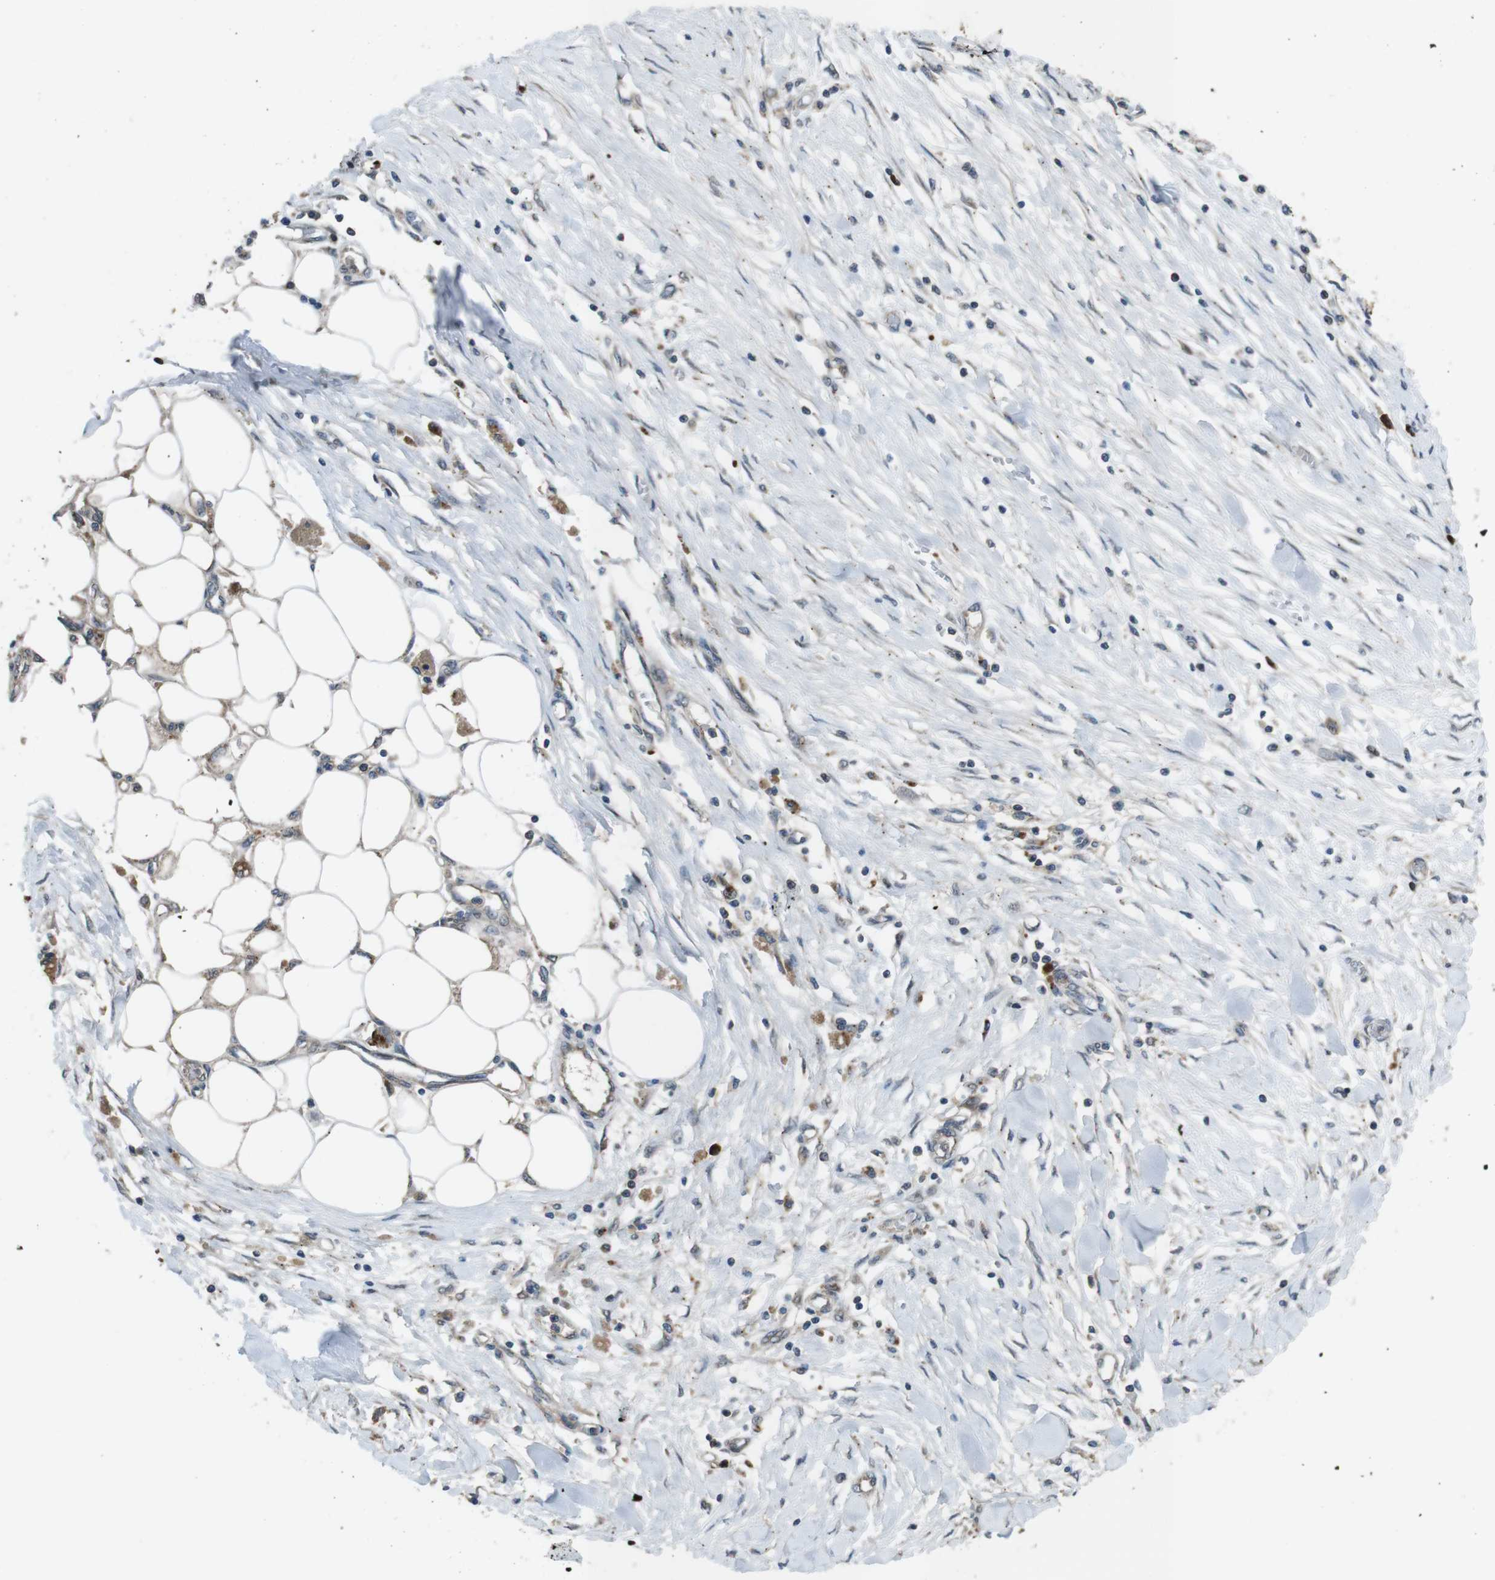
{"staining": {"intensity": "moderate", "quantity": ">75%", "location": "cytoplasmic/membranous"}, "tissue": "pancreatic cancer", "cell_type": "Tumor cells", "image_type": "cancer", "snomed": [{"axis": "morphology", "description": "Adenocarcinoma, NOS"}, {"axis": "topography", "description": "Pancreas"}], "caption": "Immunohistochemical staining of pancreatic cancer (adenocarcinoma) reveals medium levels of moderate cytoplasmic/membranous protein staining in approximately >75% of tumor cells.", "gene": "SLC22A23", "patient": {"sex": "female", "age": 70}}